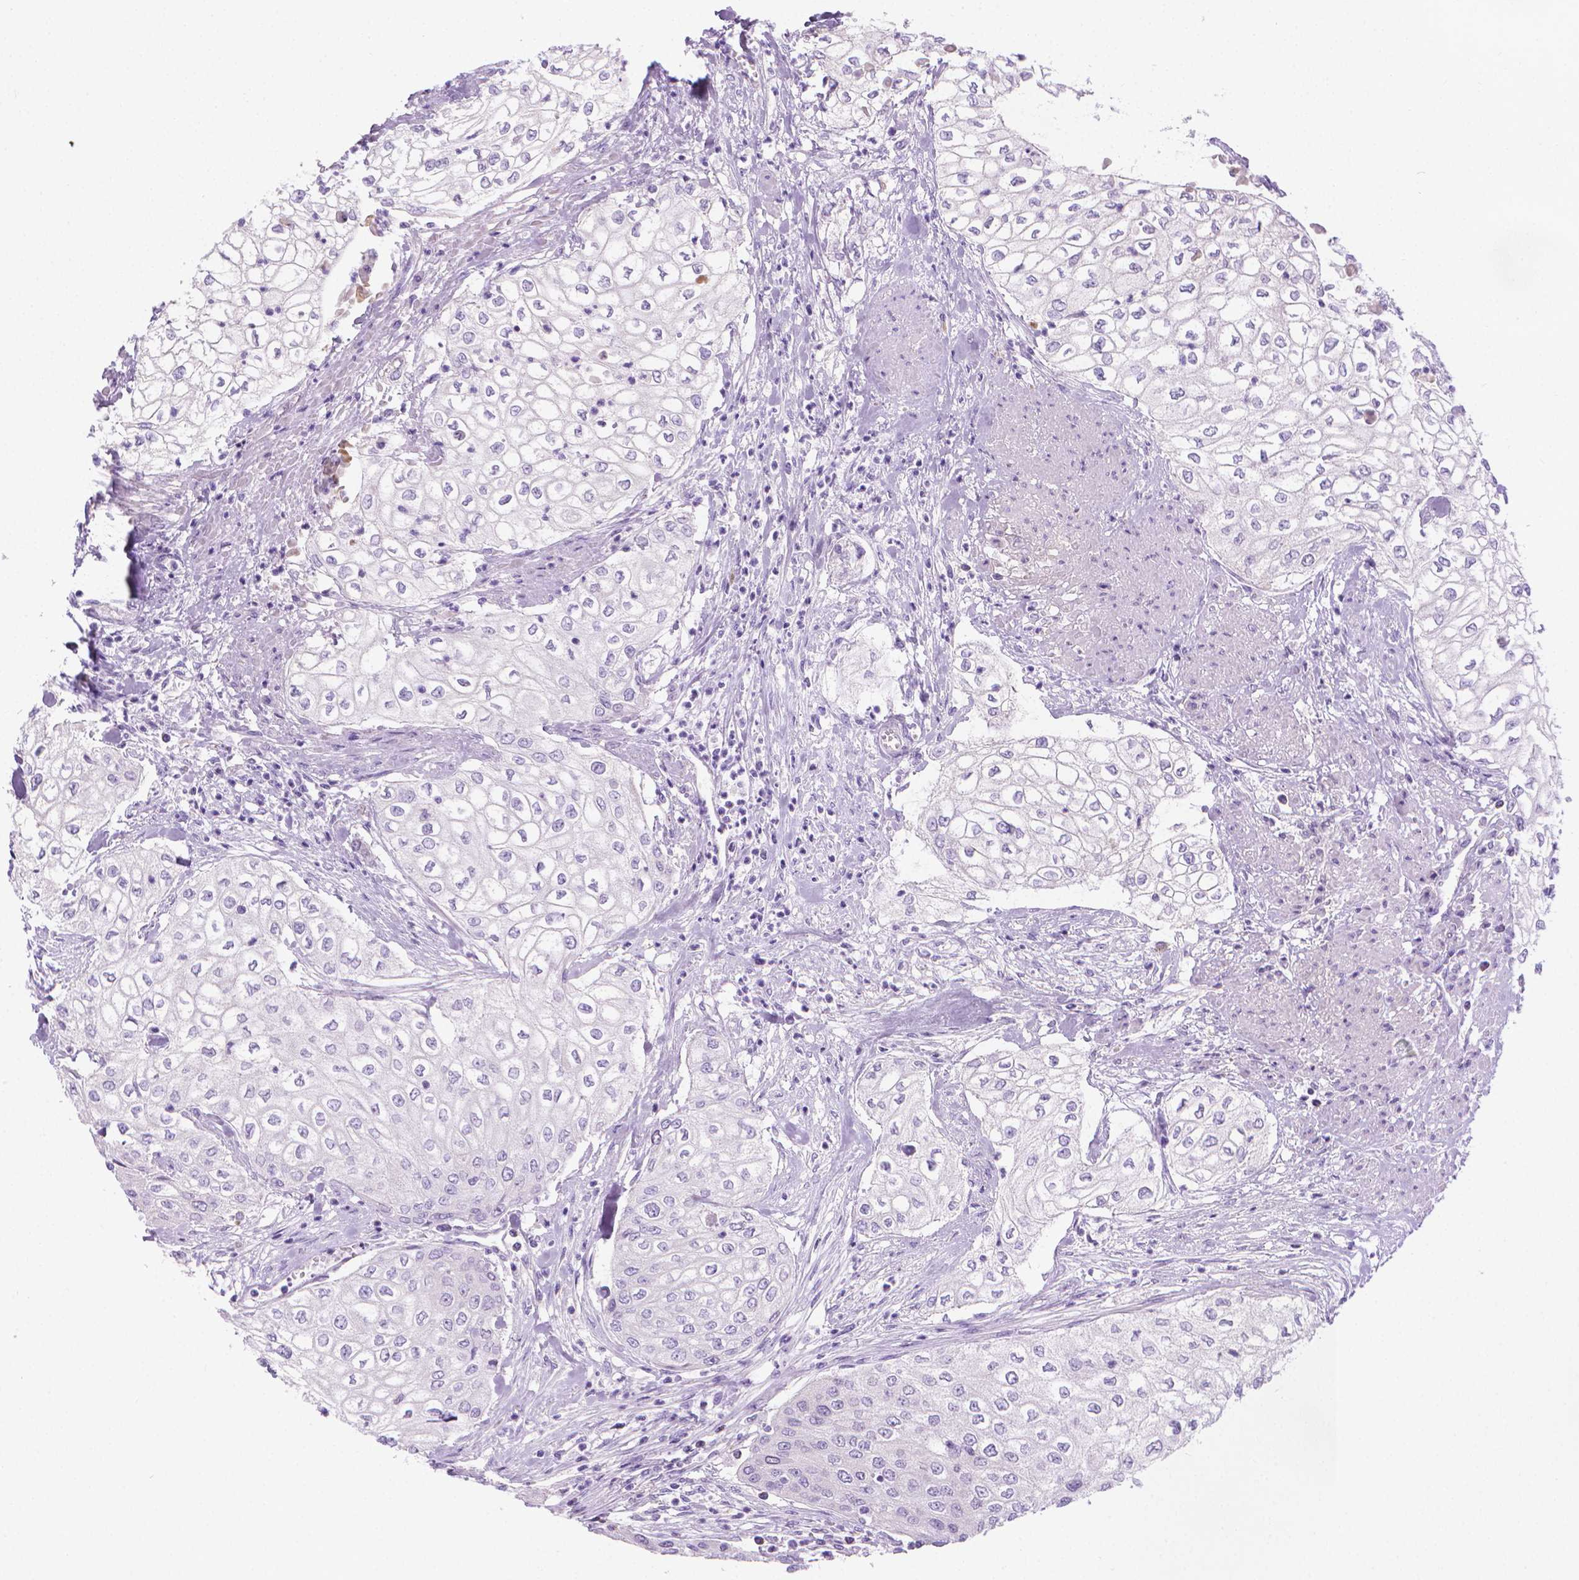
{"staining": {"intensity": "negative", "quantity": "none", "location": "none"}, "tissue": "urothelial cancer", "cell_type": "Tumor cells", "image_type": "cancer", "snomed": [{"axis": "morphology", "description": "Urothelial carcinoma, High grade"}, {"axis": "topography", "description": "Urinary bladder"}], "caption": "There is no significant staining in tumor cells of urothelial carcinoma (high-grade).", "gene": "SPAG6", "patient": {"sex": "male", "age": 62}}